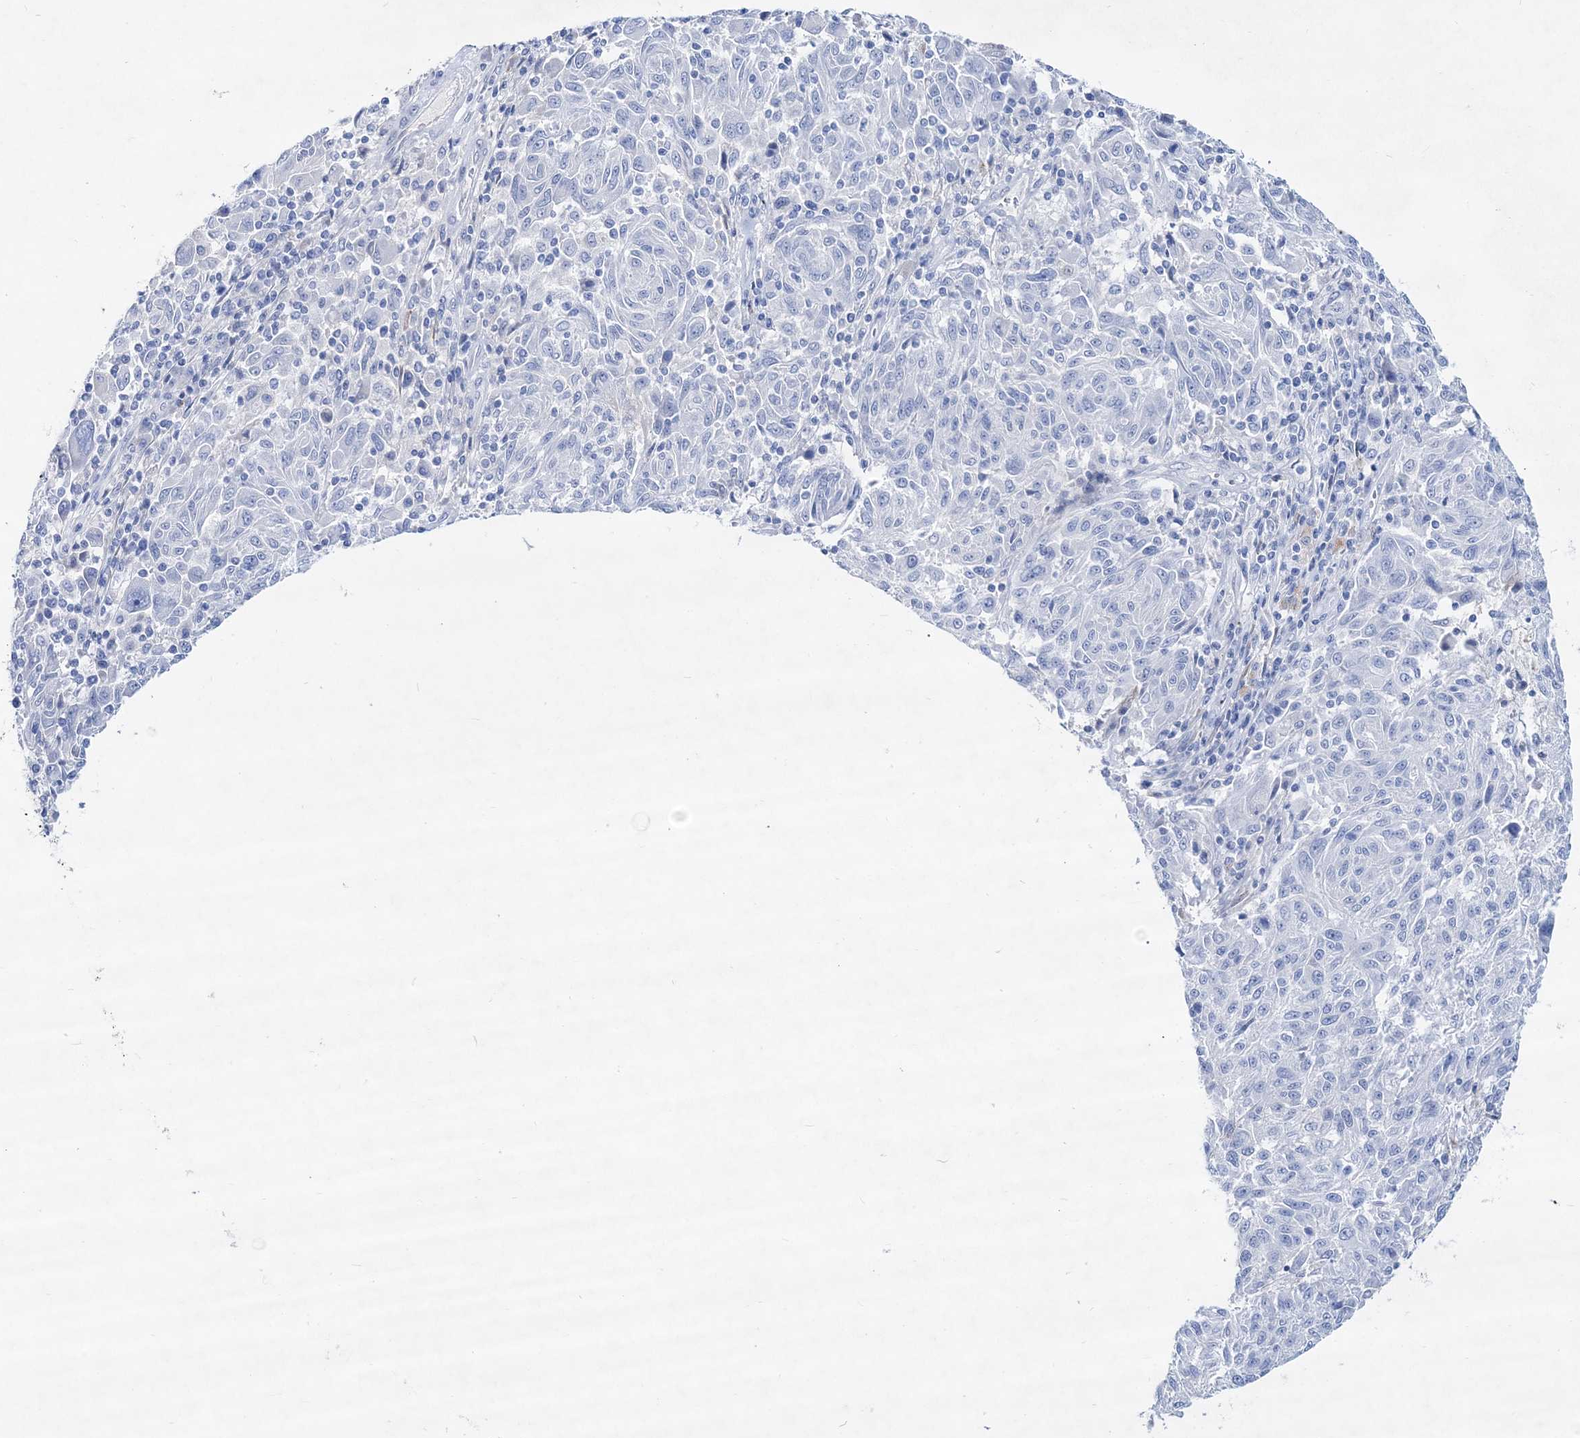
{"staining": {"intensity": "negative", "quantity": "none", "location": "none"}, "tissue": "melanoma", "cell_type": "Tumor cells", "image_type": "cancer", "snomed": [{"axis": "morphology", "description": "Malignant melanoma, NOS"}, {"axis": "topography", "description": "Skin"}], "caption": "There is no significant staining in tumor cells of malignant melanoma. (DAB (3,3'-diaminobenzidine) immunohistochemistry (IHC), high magnification).", "gene": "SPINK7", "patient": {"sex": "male", "age": 53}}